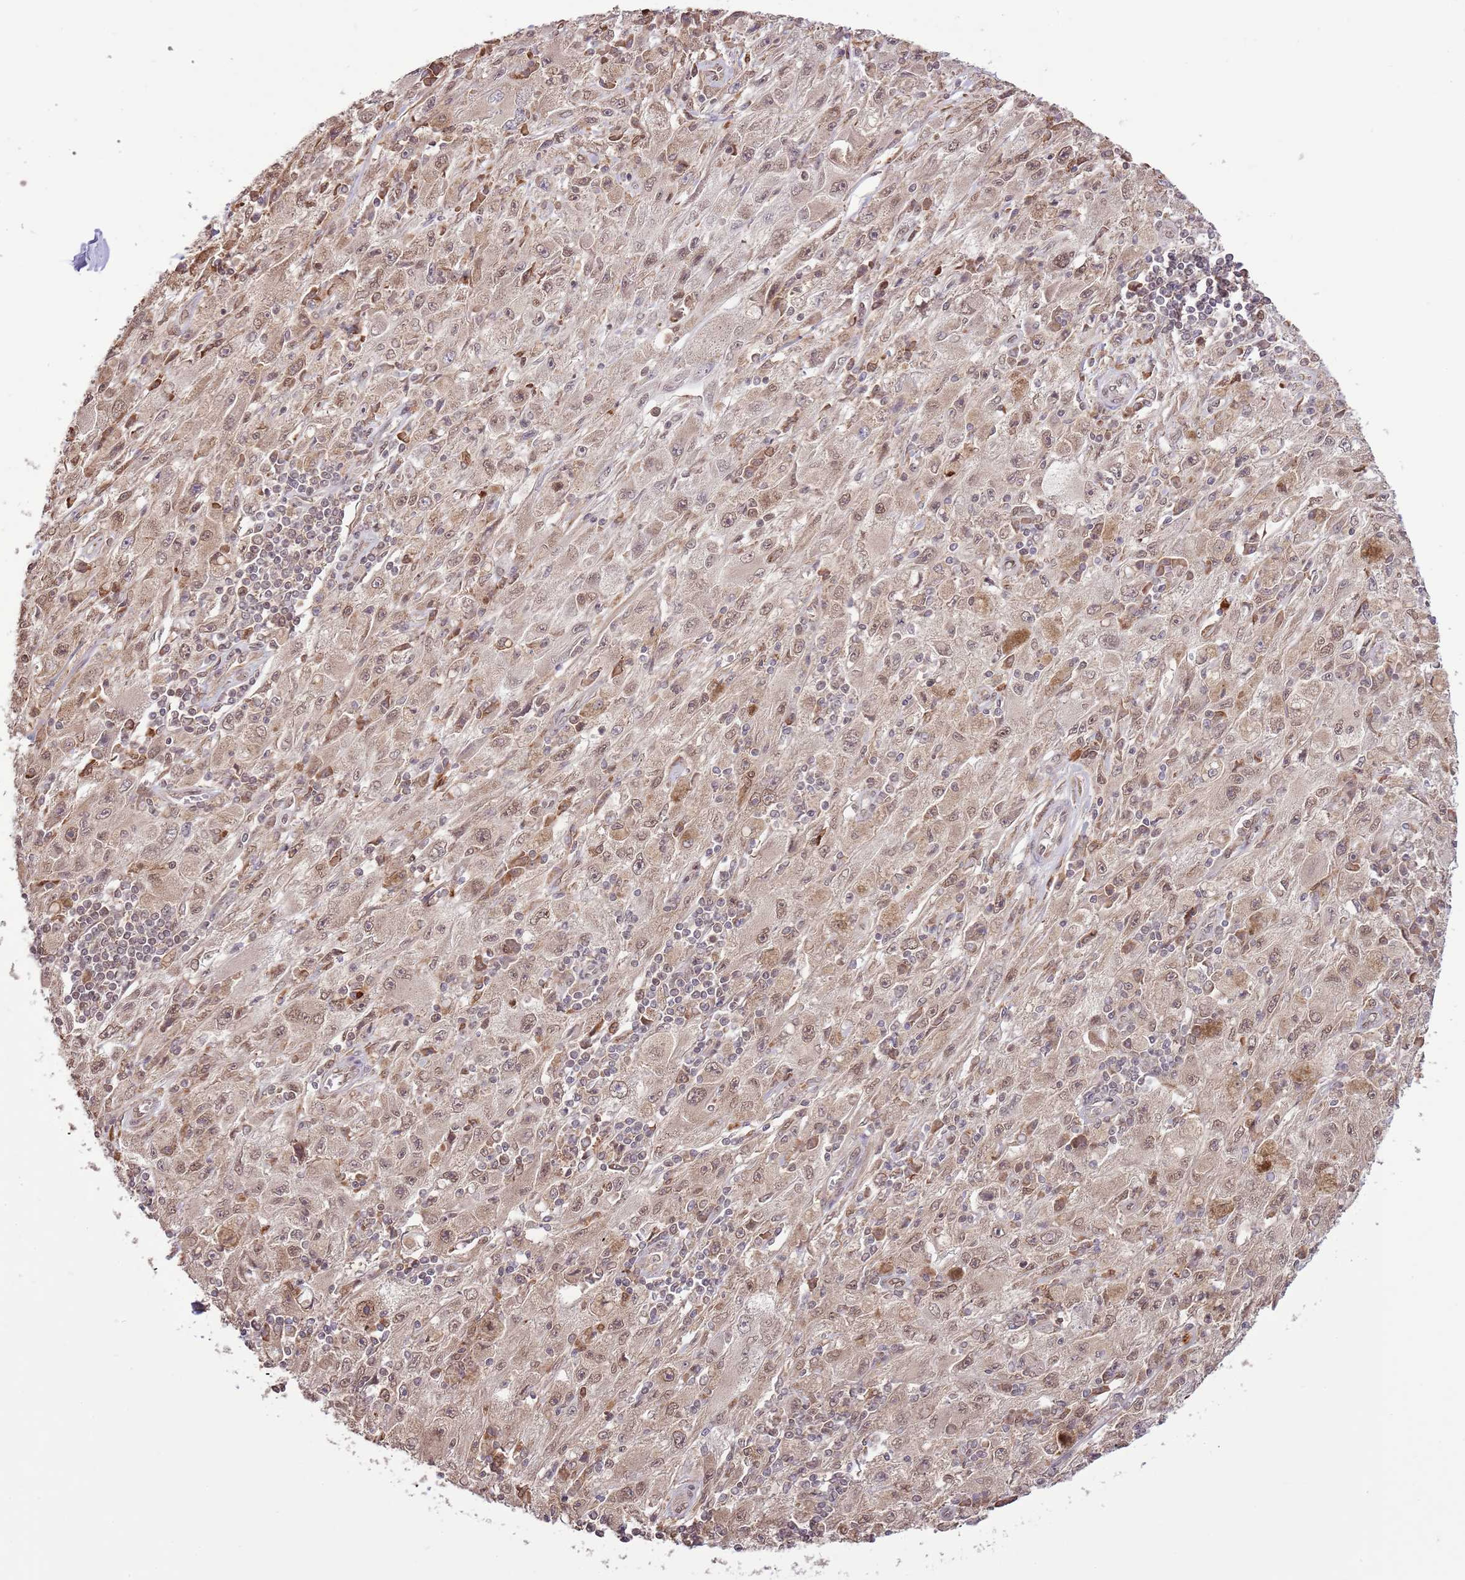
{"staining": {"intensity": "weak", "quantity": "25%-75%", "location": "cytoplasmic/membranous,nuclear"}, "tissue": "melanoma", "cell_type": "Tumor cells", "image_type": "cancer", "snomed": [{"axis": "morphology", "description": "Malignant melanoma, Metastatic site"}, {"axis": "topography", "description": "Skin"}], "caption": "Protein expression analysis of human malignant melanoma (metastatic site) reveals weak cytoplasmic/membranous and nuclear staining in about 25%-75% of tumor cells.", "gene": "AMIGO1", "patient": {"sex": "male", "age": 53}}